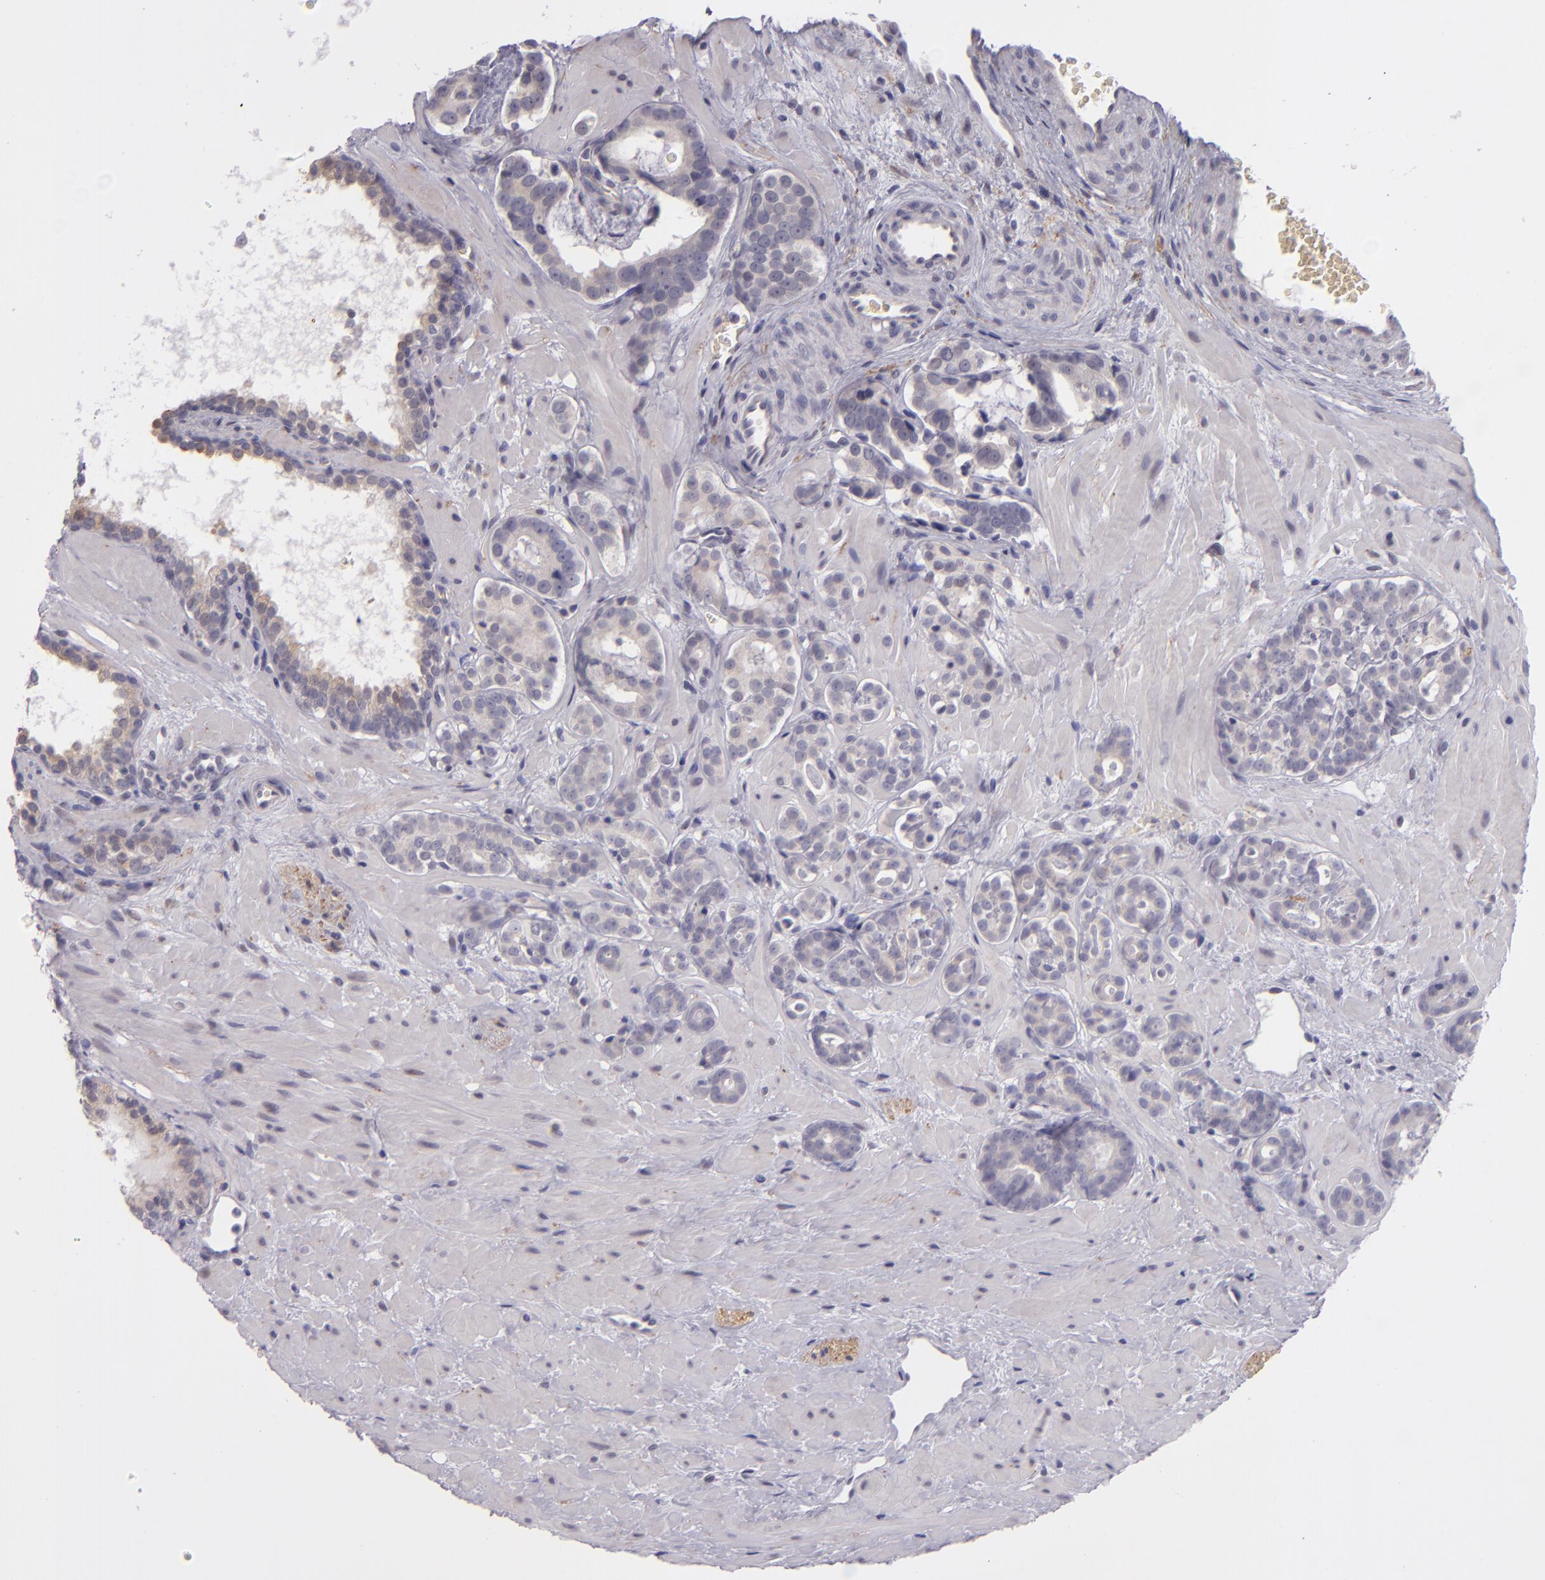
{"staining": {"intensity": "negative", "quantity": "none", "location": "none"}, "tissue": "prostate cancer", "cell_type": "Tumor cells", "image_type": "cancer", "snomed": [{"axis": "morphology", "description": "Adenocarcinoma, Low grade"}, {"axis": "topography", "description": "Prostate"}], "caption": "Immunohistochemical staining of human adenocarcinoma (low-grade) (prostate) exhibits no significant positivity in tumor cells.", "gene": "SNCB", "patient": {"sex": "male", "age": 57}}